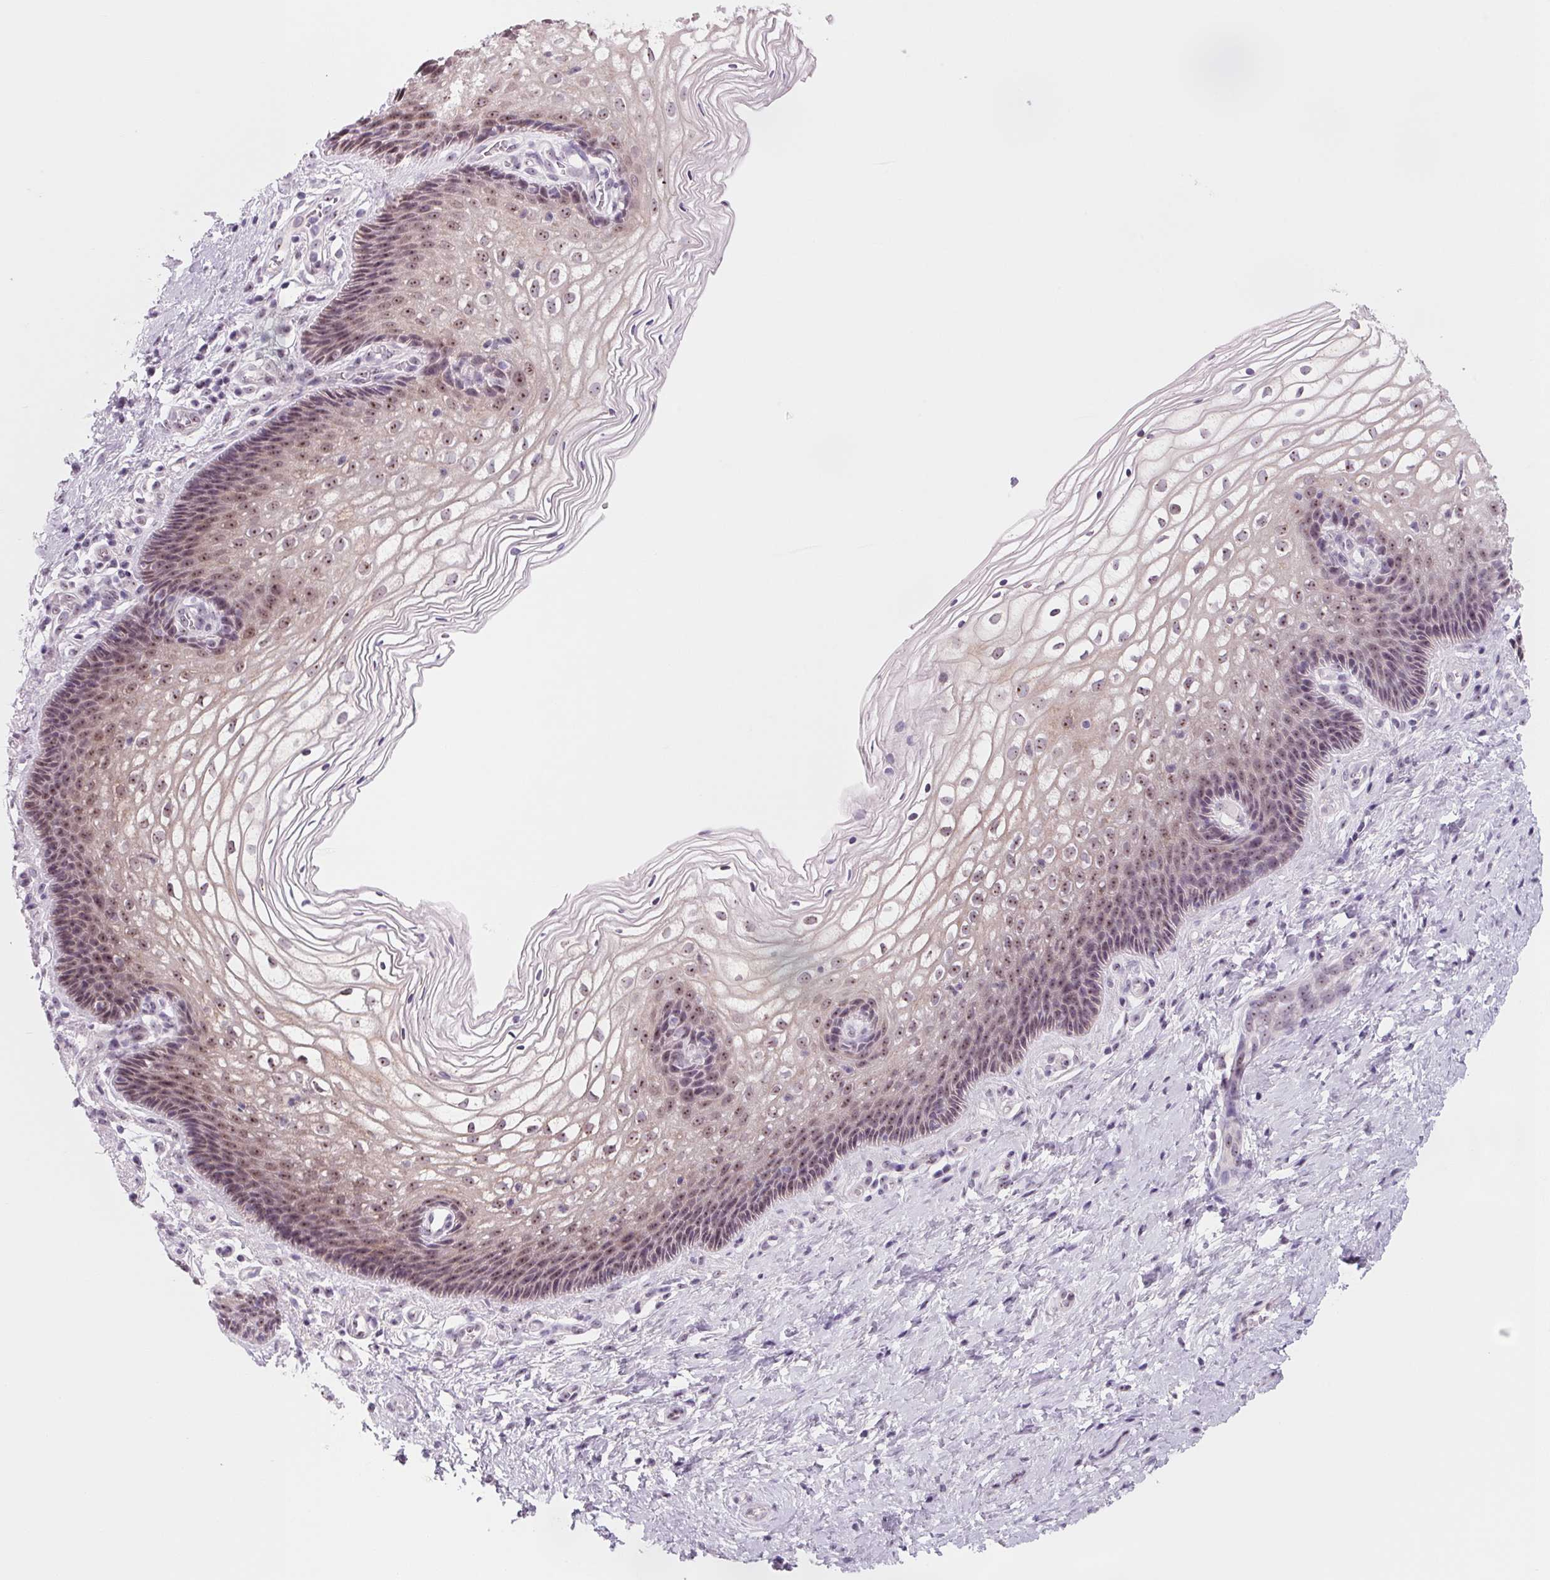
{"staining": {"intensity": "weak", "quantity": "25%-75%", "location": "nuclear"}, "tissue": "cervix", "cell_type": "Glandular cells", "image_type": "normal", "snomed": [{"axis": "morphology", "description": "Normal tissue, NOS"}, {"axis": "topography", "description": "Cervix"}], "caption": "Weak nuclear expression for a protein is identified in approximately 25%-75% of glandular cells of benign cervix using IHC.", "gene": "DNTTIP2", "patient": {"sex": "female", "age": 34}}